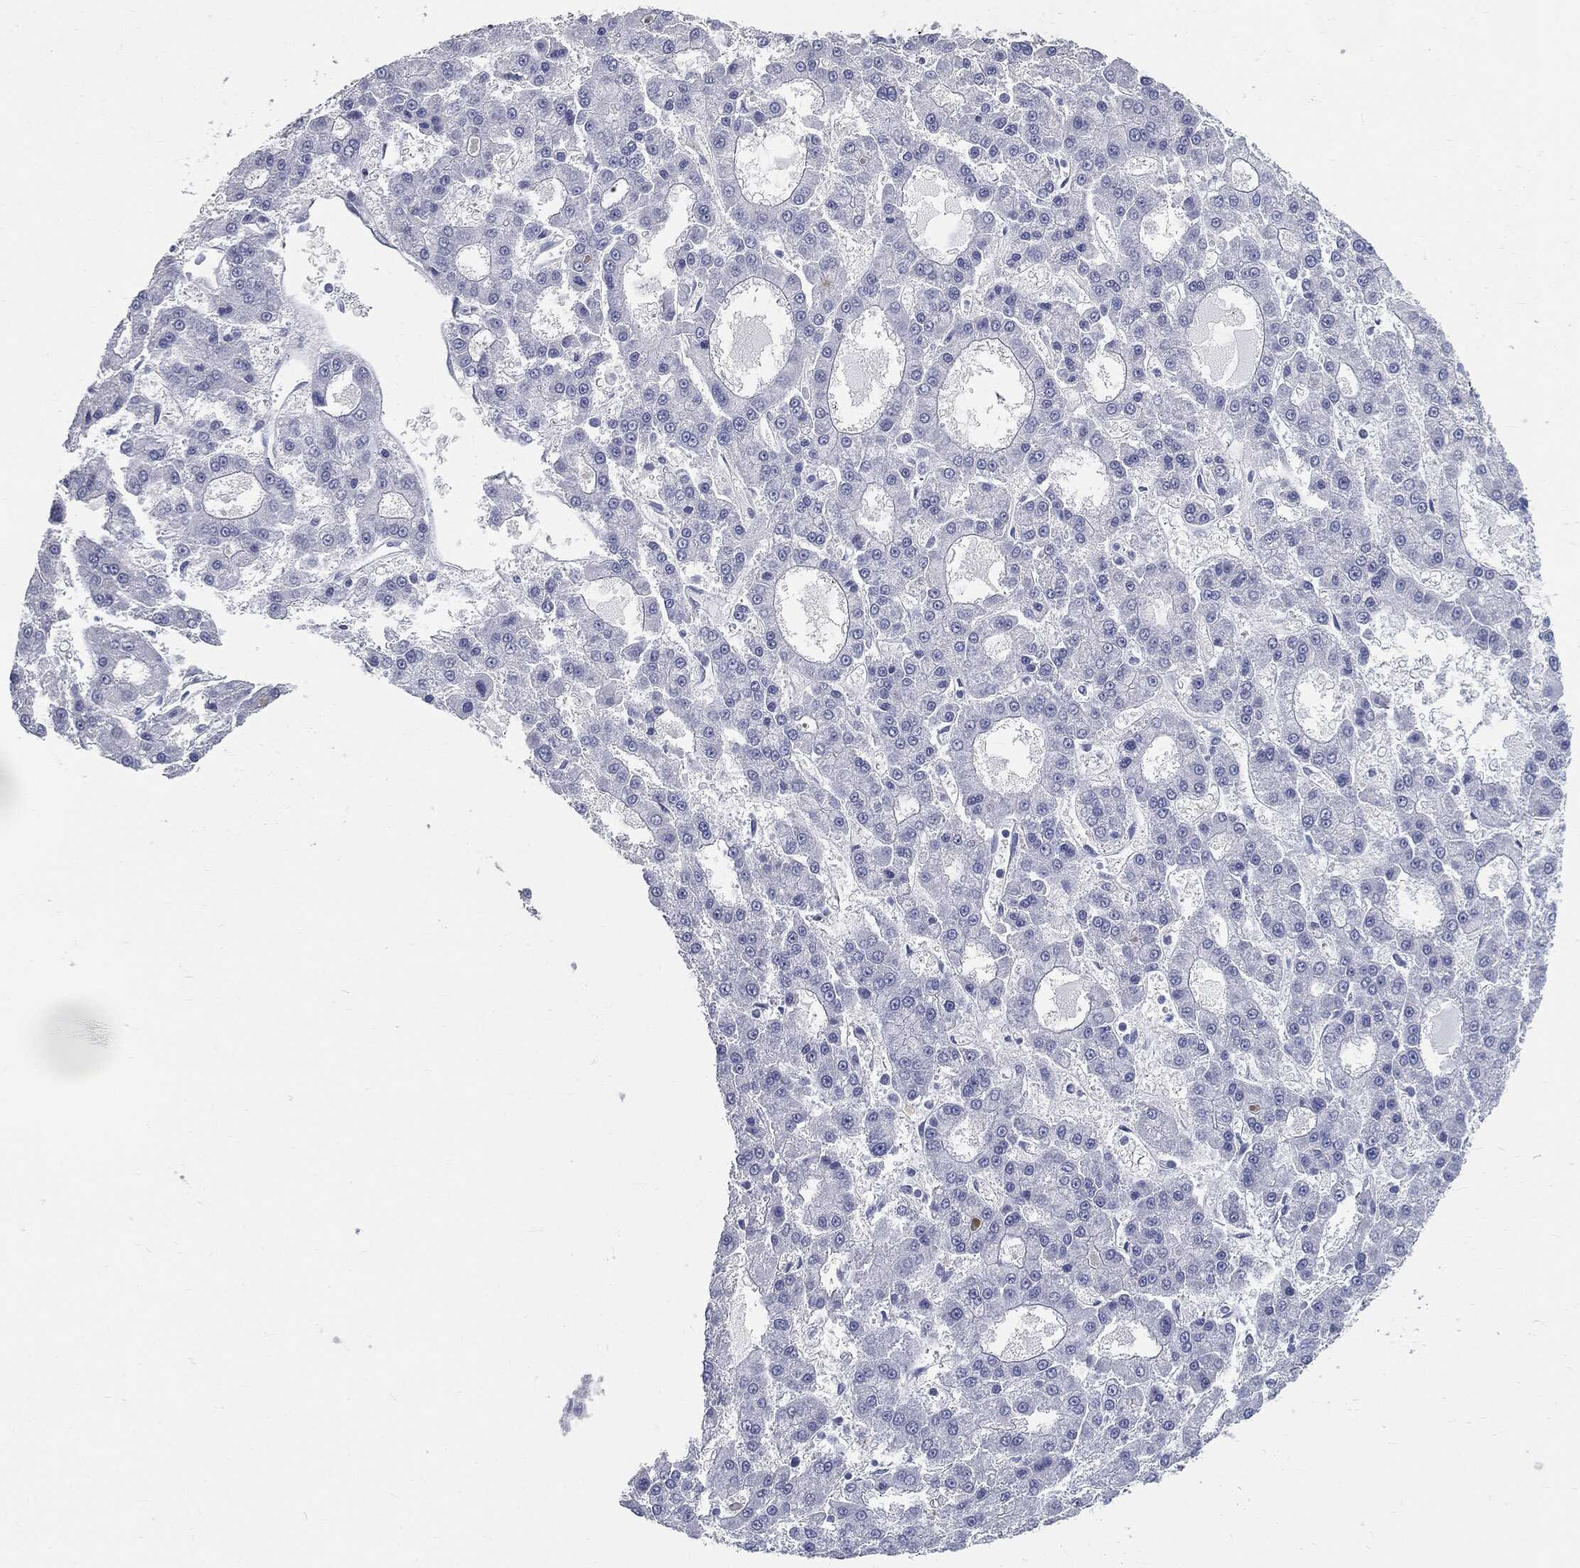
{"staining": {"intensity": "negative", "quantity": "none", "location": "none"}, "tissue": "liver cancer", "cell_type": "Tumor cells", "image_type": "cancer", "snomed": [{"axis": "morphology", "description": "Carcinoma, Hepatocellular, NOS"}, {"axis": "topography", "description": "Liver"}], "caption": "DAB immunohistochemical staining of liver cancer displays no significant expression in tumor cells. Brightfield microscopy of immunohistochemistry (IHC) stained with DAB (3,3'-diaminobenzidine) (brown) and hematoxylin (blue), captured at high magnification.", "gene": "CUZD1", "patient": {"sex": "male", "age": 70}}